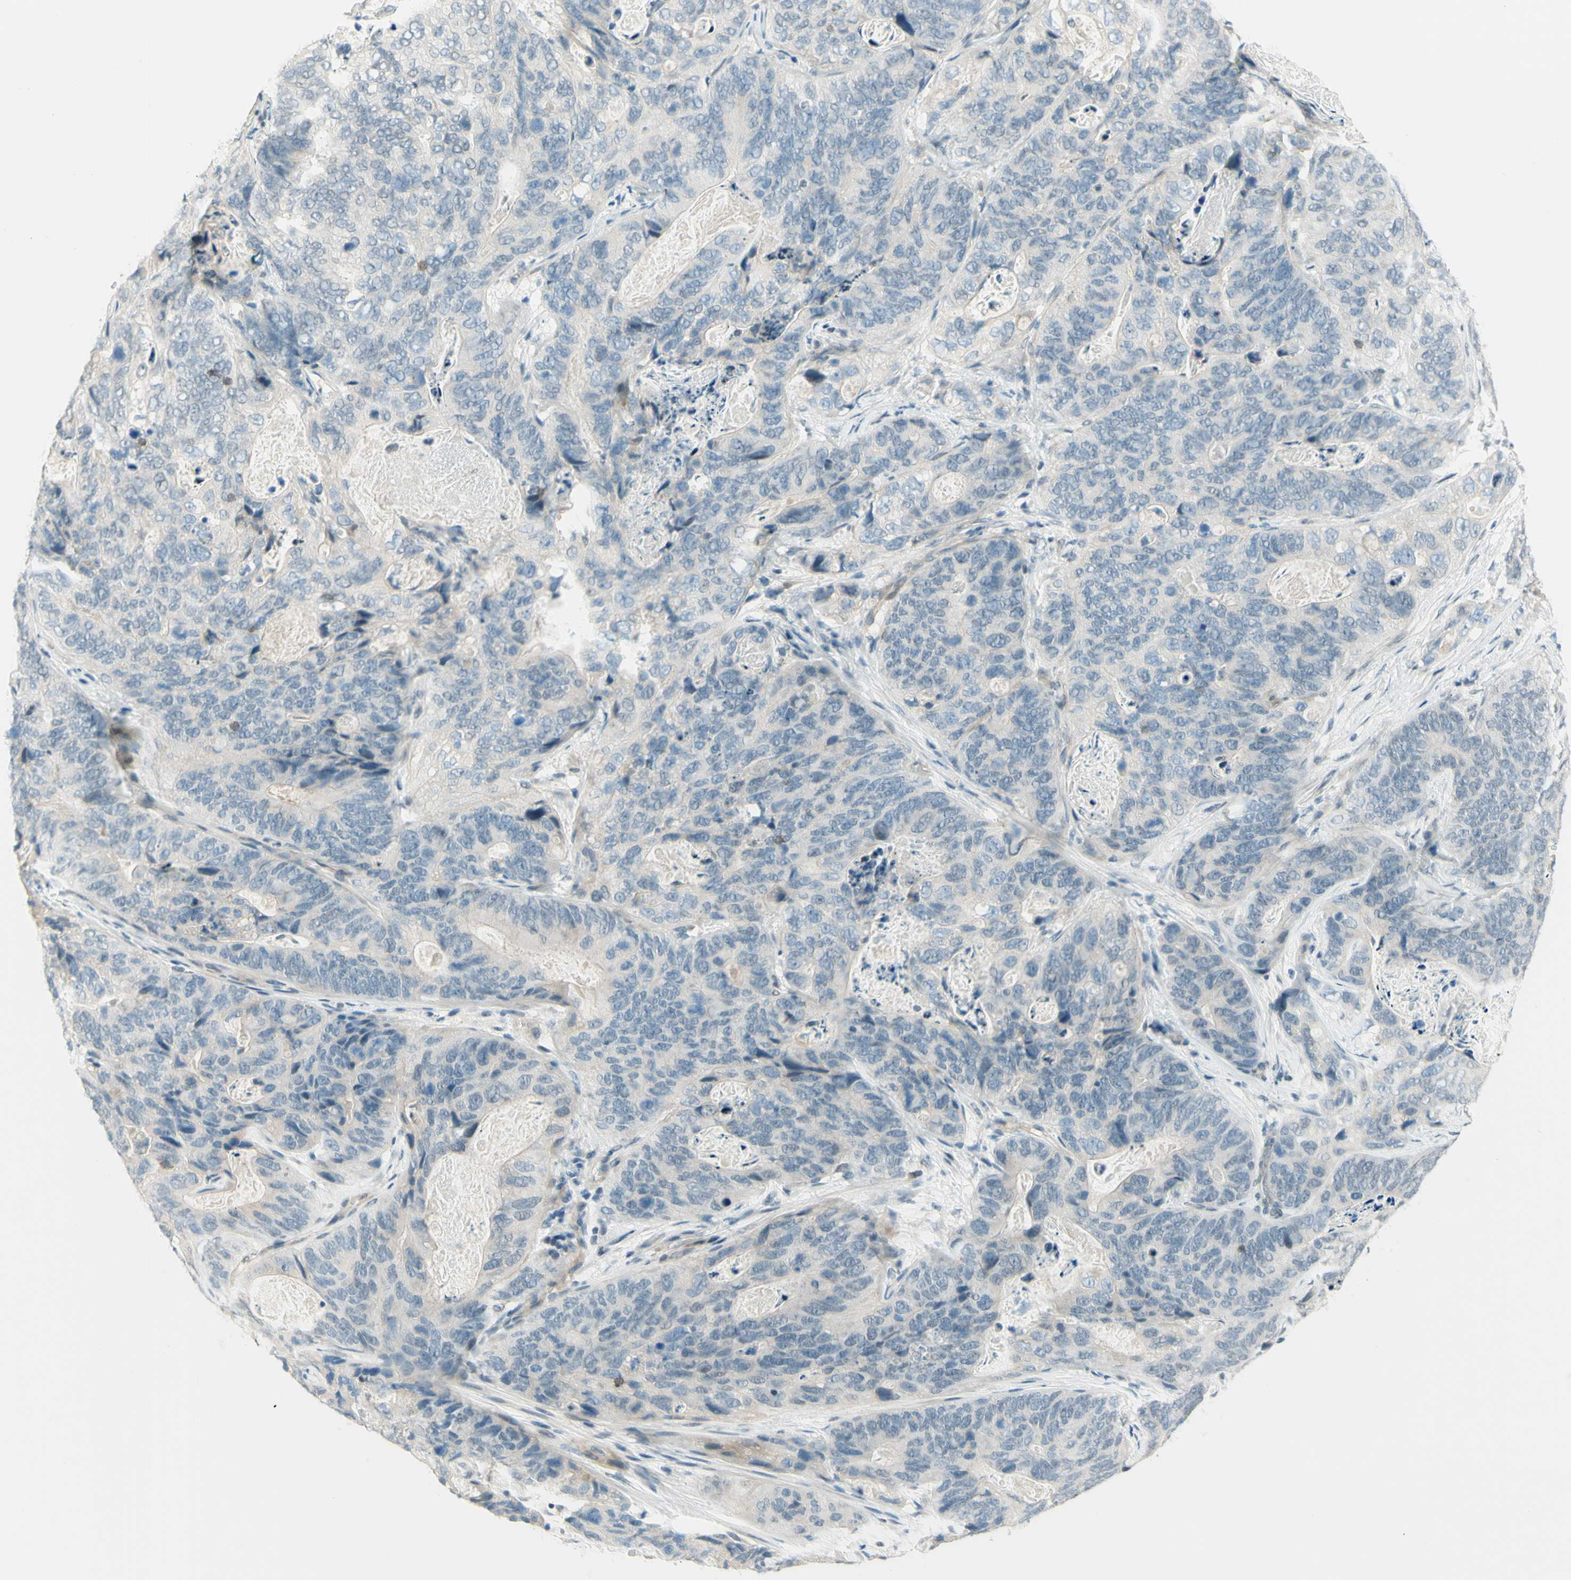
{"staining": {"intensity": "negative", "quantity": "none", "location": "none"}, "tissue": "stomach cancer", "cell_type": "Tumor cells", "image_type": "cancer", "snomed": [{"axis": "morphology", "description": "Adenocarcinoma, NOS"}, {"axis": "topography", "description": "Stomach"}], "caption": "Immunohistochemistry (IHC) image of adenocarcinoma (stomach) stained for a protein (brown), which demonstrates no expression in tumor cells.", "gene": "JPH1", "patient": {"sex": "female", "age": 89}}